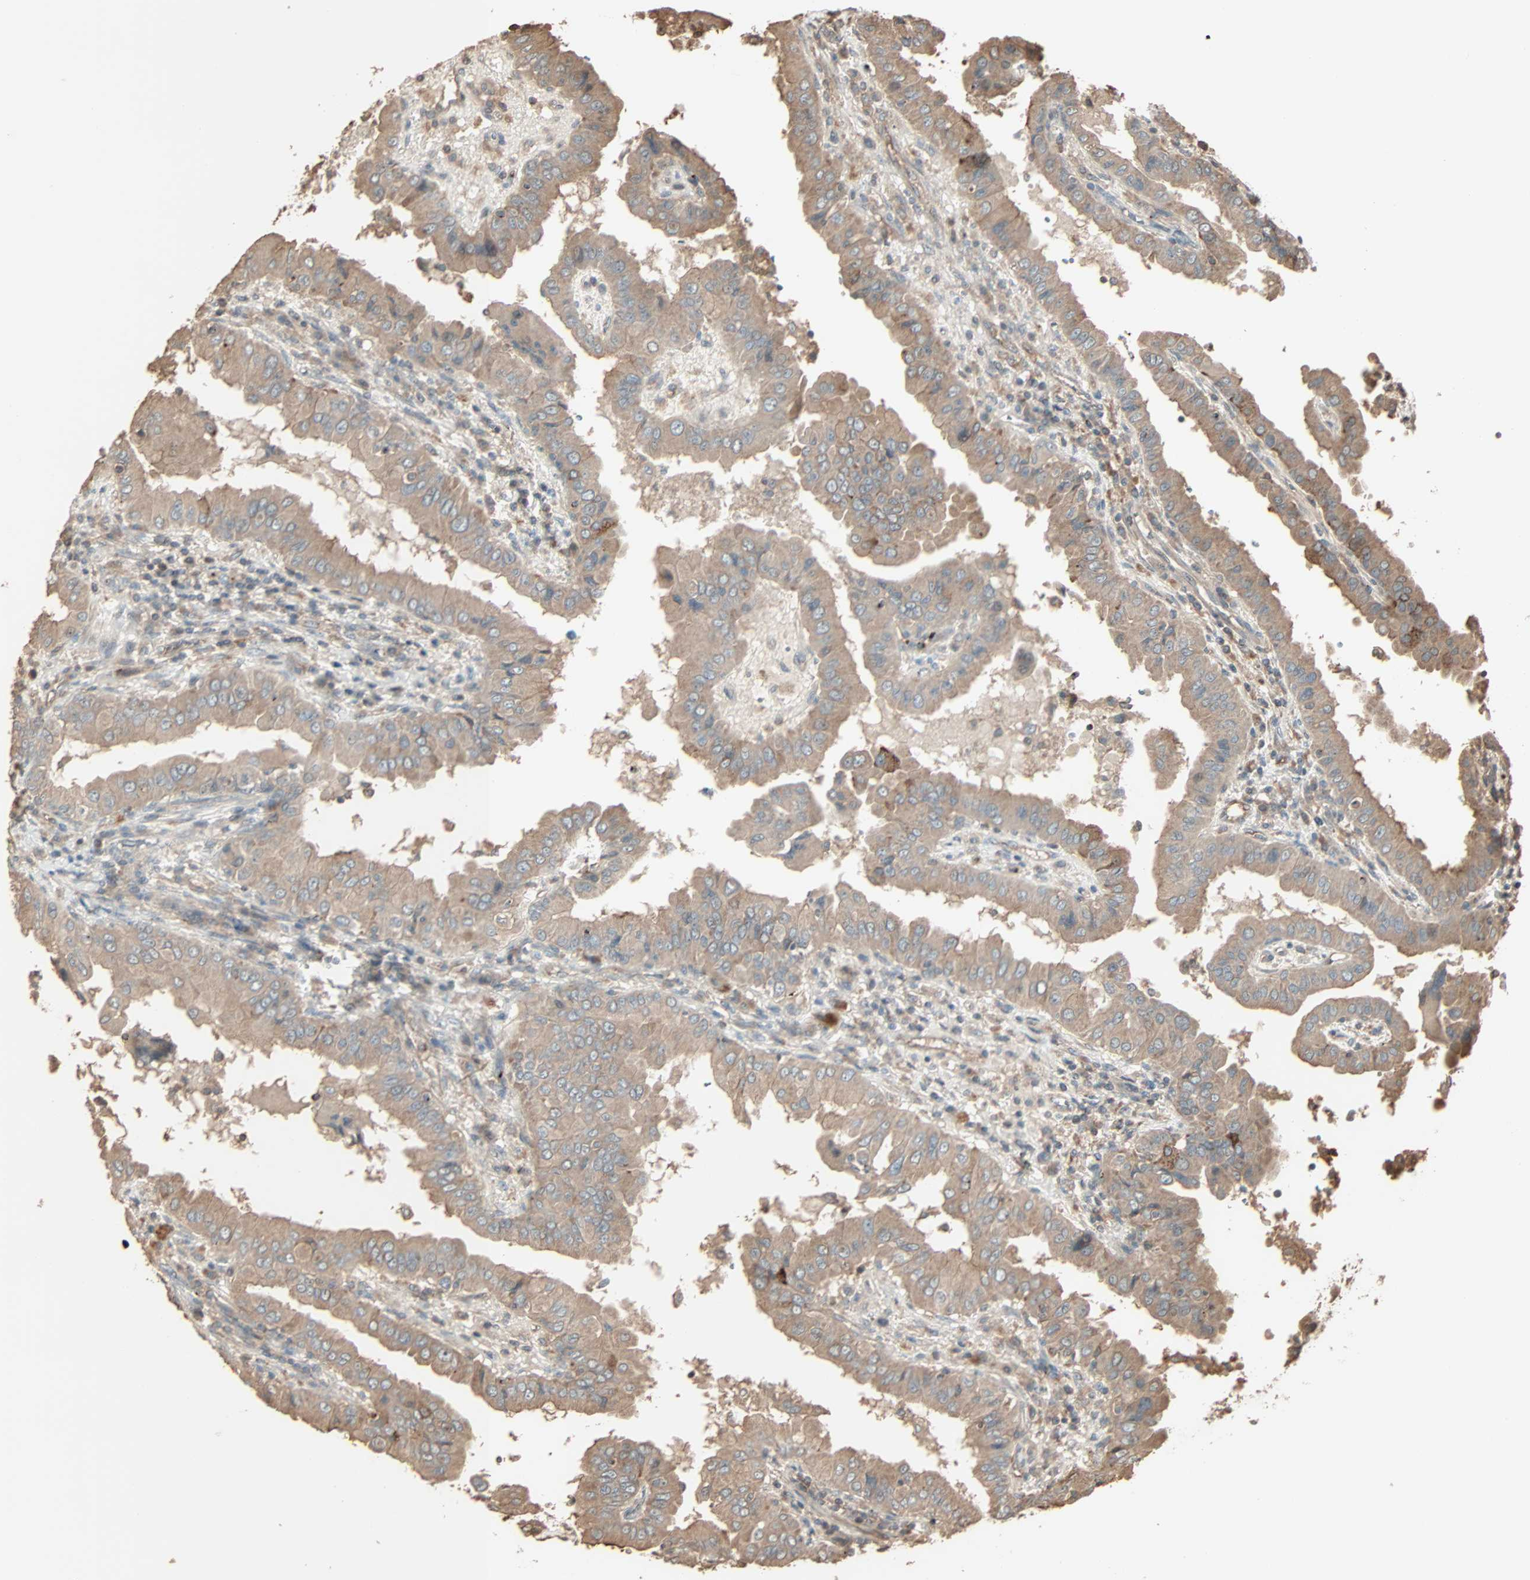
{"staining": {"intensity": "moderate", "quantity": ">75%", "location": "cytoplasmic/membranous"}, "tissue": "thyroid cancer", "cell_type": "Tumor cells", "image_type": "cancer", "snomed": [{"axis": "morphology", "description": "Papillary adenocarcinoma, NOS"}, {"axis": "topography", "description": "Thyroid gland"}], "caption": "Thyroid papillary adenocarcinoma stained with a brown dye shows moderate cytoplasmic/membranous positive staining in approximately >75% of tumor cells.", "gene": "CALCRL", "patient": {"sex": "male", "age": 33}}